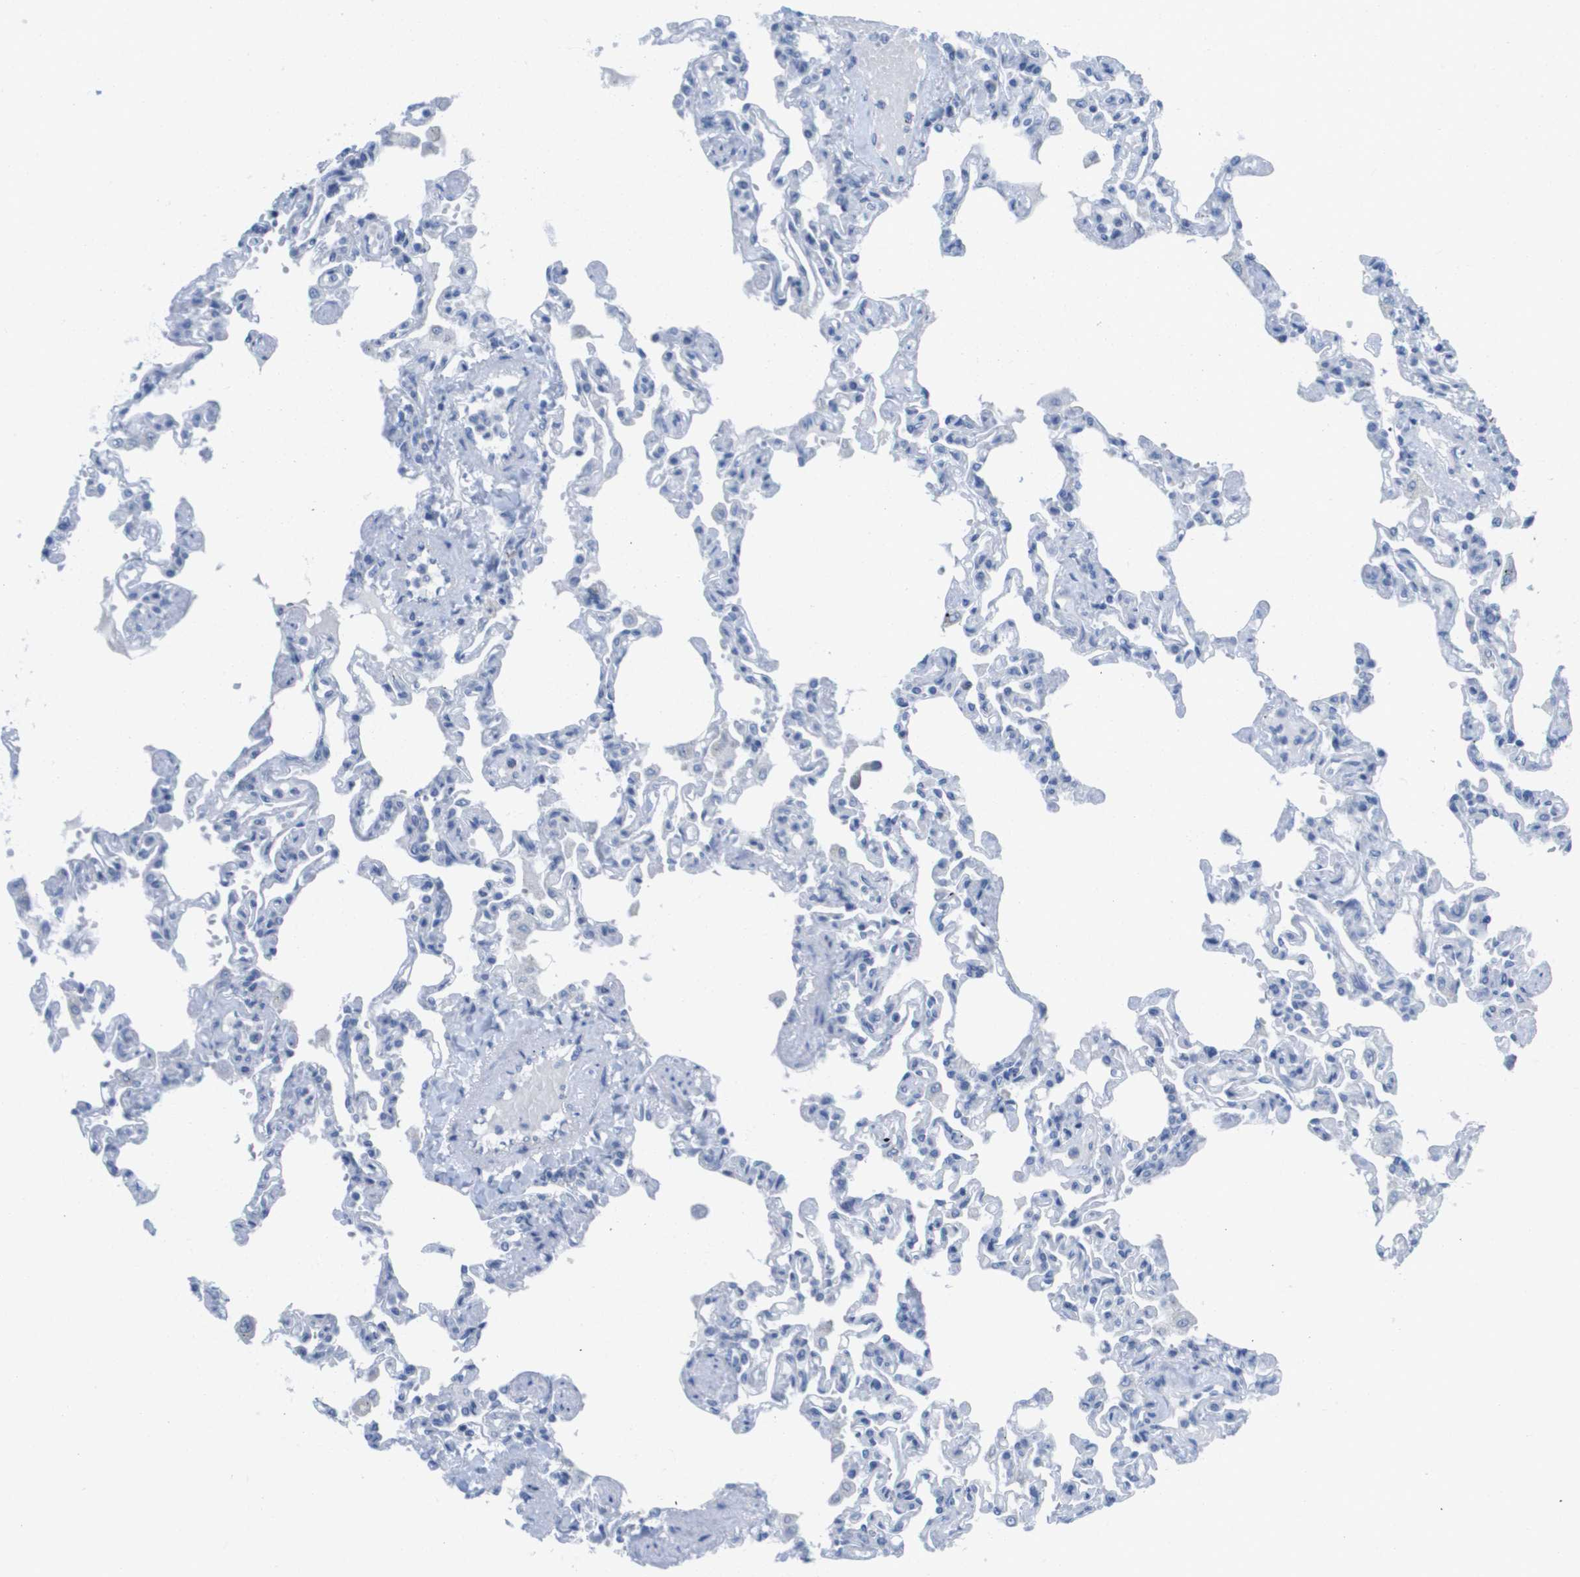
{"staining": {"intensity": "negative", "quantity": "none", "location": "none"}, "tissue": "lung", "cell_type": "Alveolar cells", "image_type": "normal", "snomed": [{"axis": "morphology", "description": "Normal tissue, NOS"}, {"axis": "topography", "description": "Lung"}], "caption": "An immunohistochemistry photomicrograph of benign lung is shown. There is no staining in alveolar cells of lung. (Stains: DAB (3,3'-diaminobenzidine) immunohistochemistry (IHC) with hematoxylin counter stain, Microscopy: brightfield microscopy at high magnification).", "gene": "PDE4A", "patient": {"sex": "male", "age": 21}}